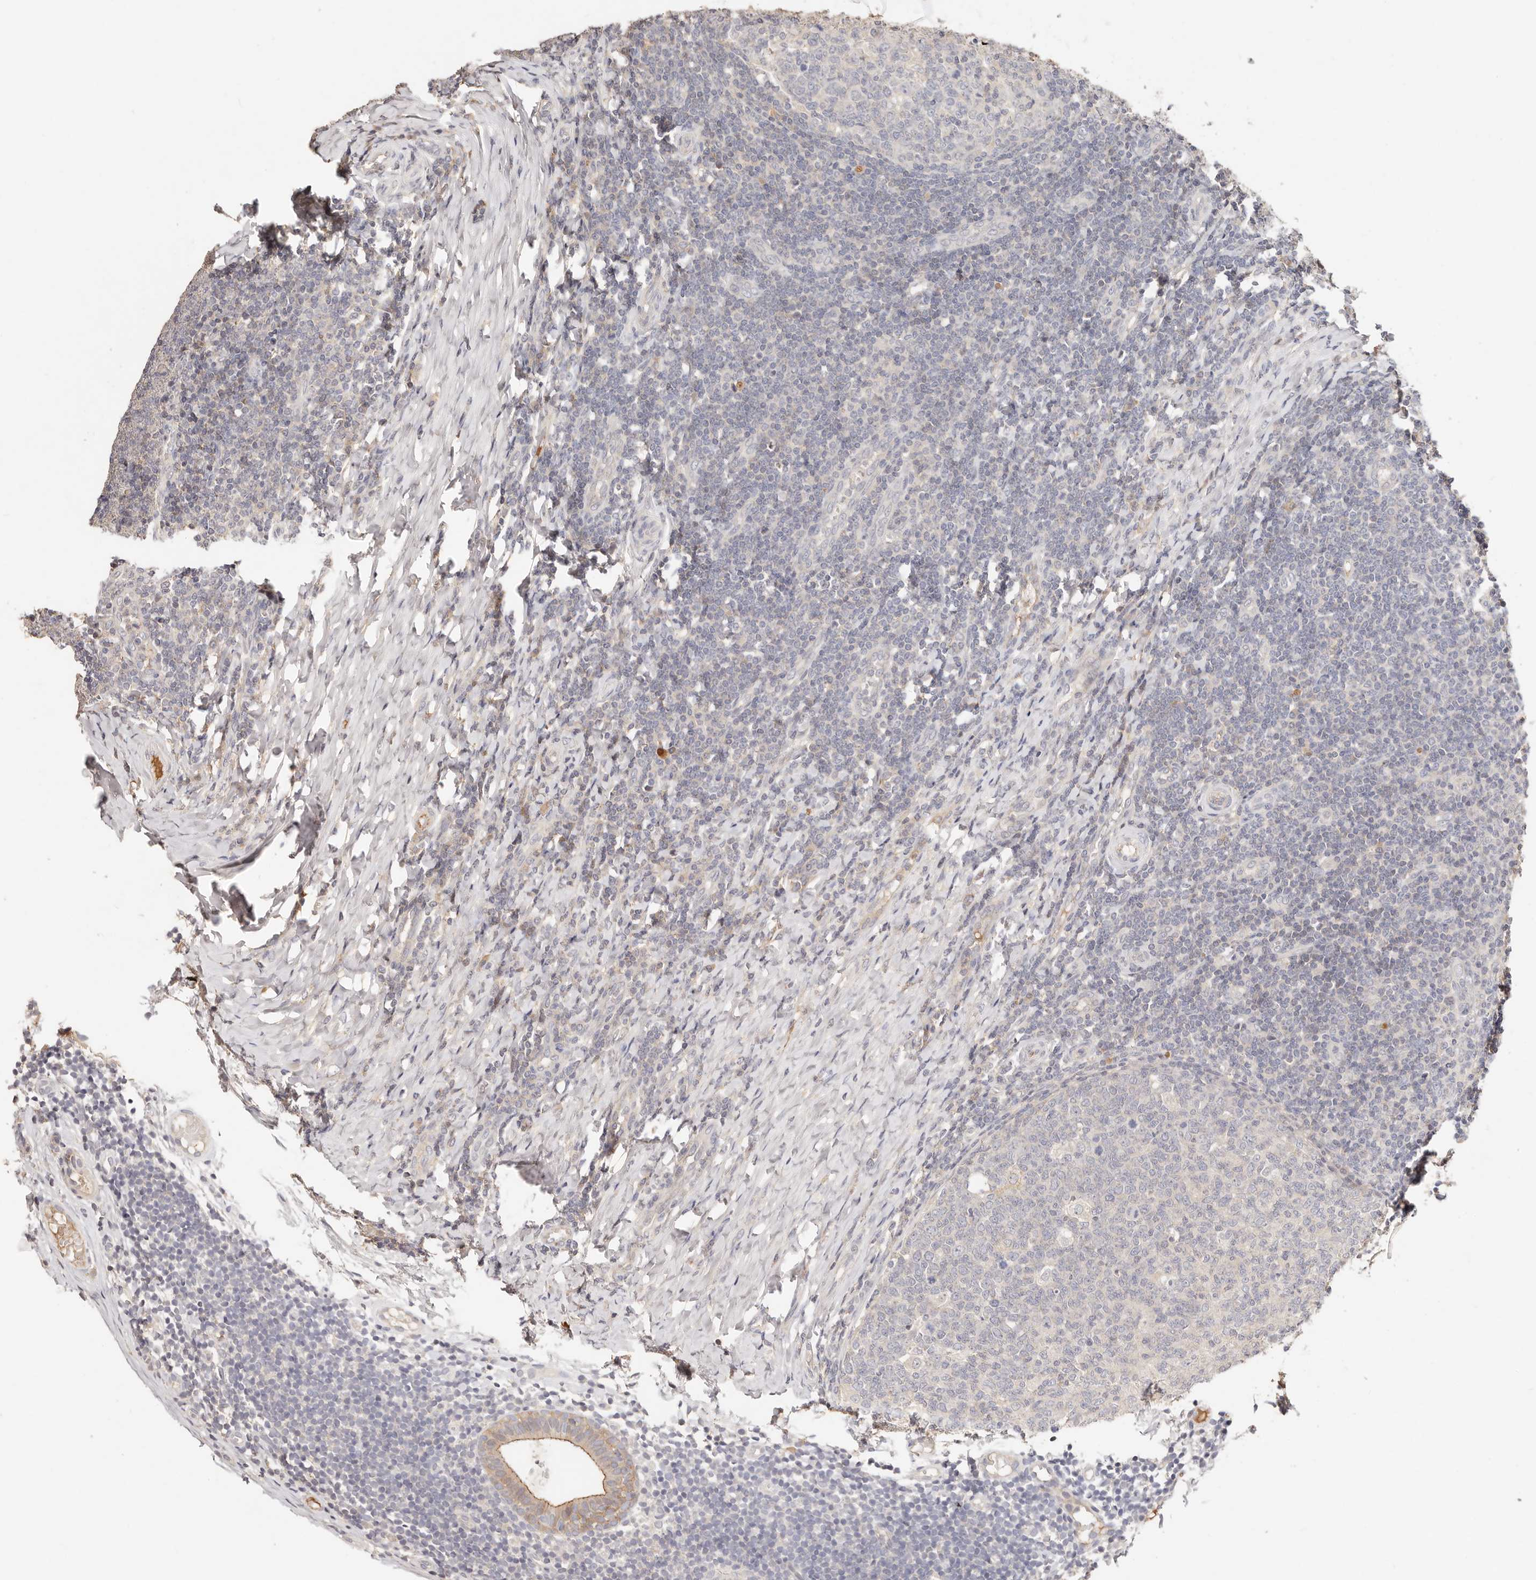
{"staining": {"intensity": "negative", "quantity": "none", "location": "none"}, "tissue": "tonsil", "cell_type": "Germinal center cells", "image_type": "normal", "snomed": [{"axis": "morphology", "description": "Normal tissue, NOS"}, {"axis": "topography", "description": "Tonsil"}], "caption": "Histopathology image shows no significant protein staining in germinal center cells of unremarkable tonsil. (DAB (3,3'-diaminobenzidine) immunohistochemistry, high magnification).", "gene": "CXADR", "patient": {"sex": "female", "age": 19}}